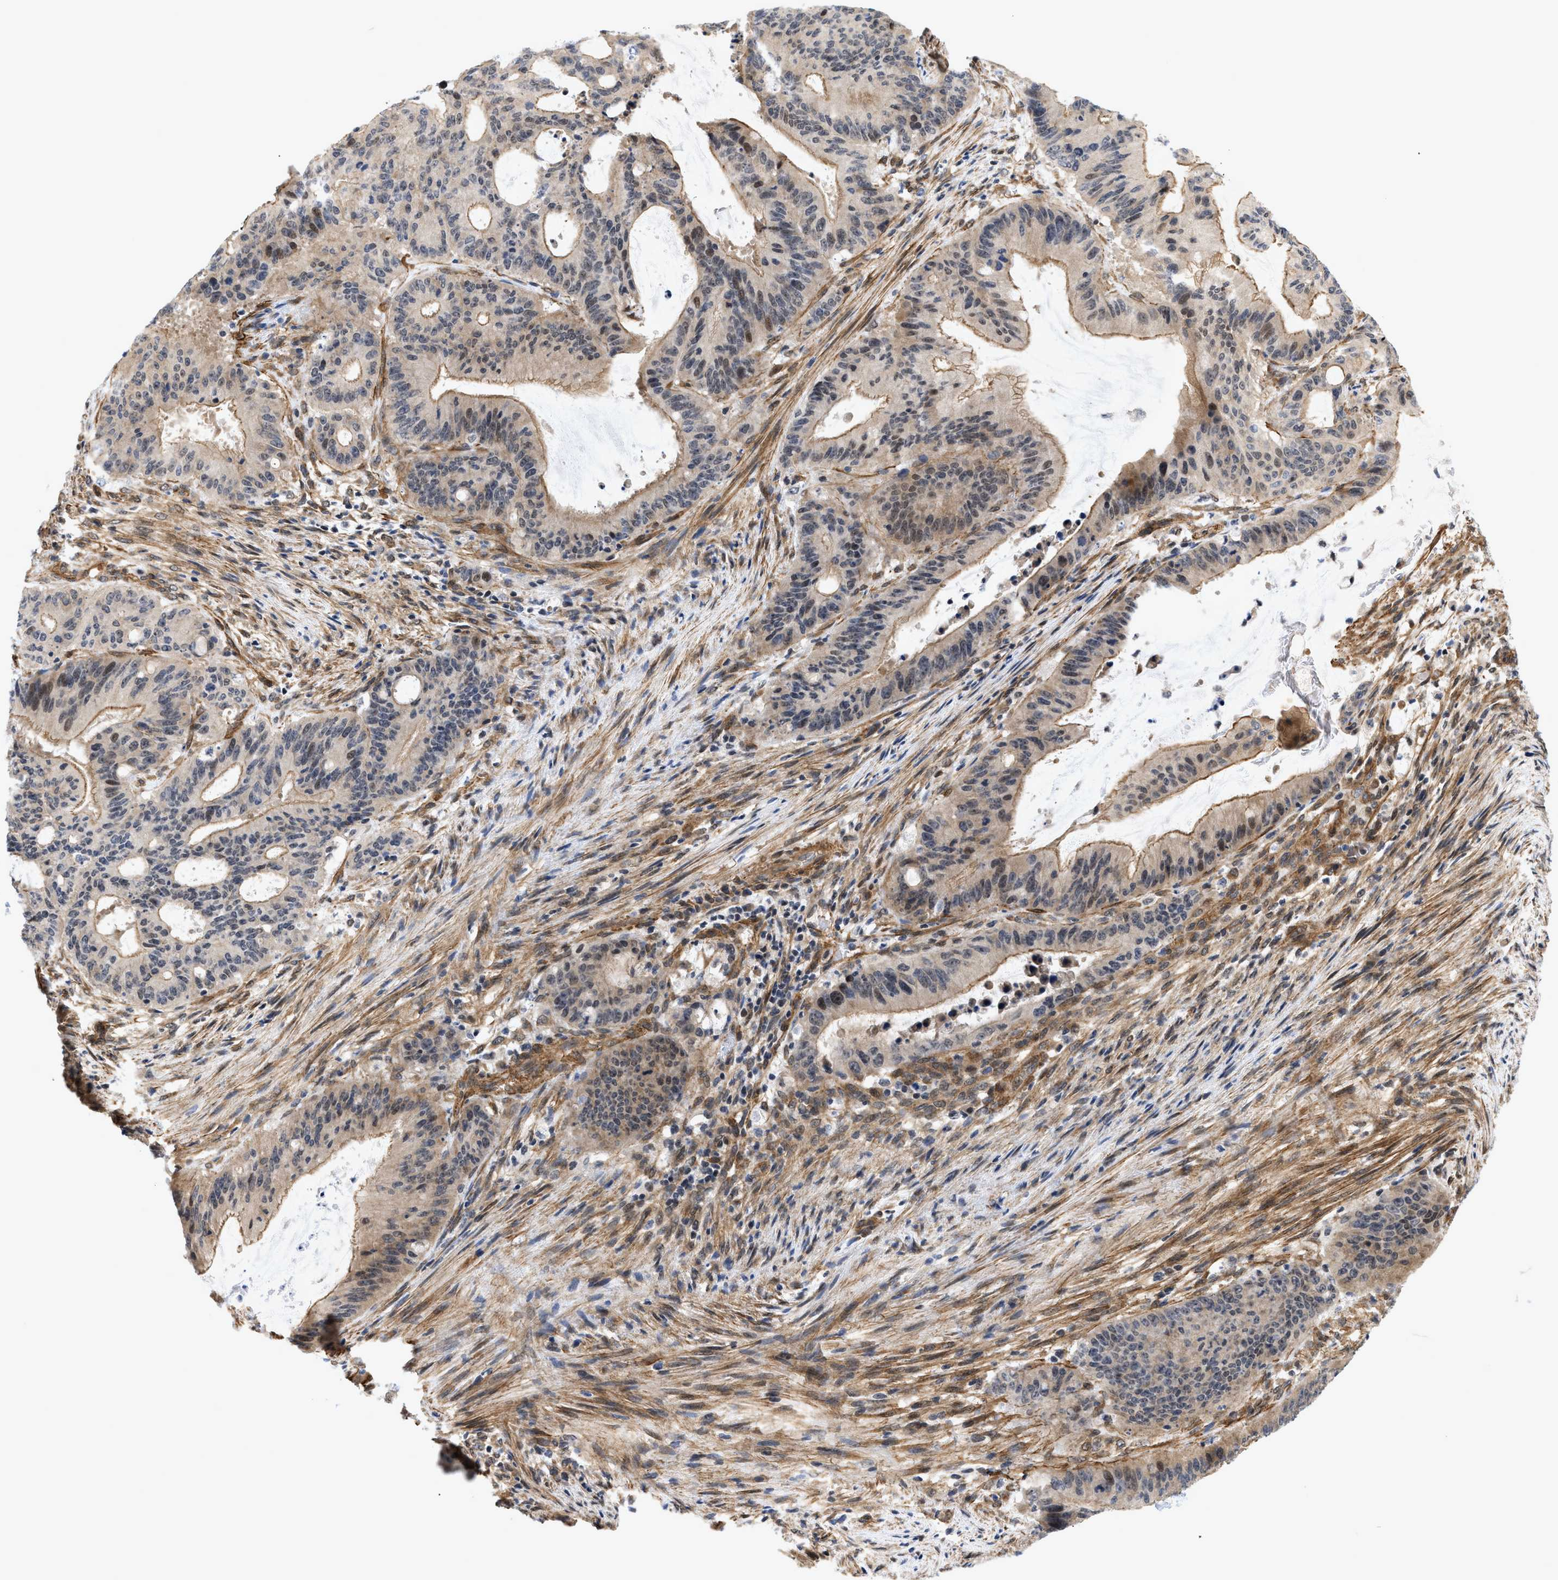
{"staining": {"intensity": "moderate", "quantity": "<25%", "location": "cytoplasmic/membranous,nuclear"}, "tissue": "liver cancer", "cell_type": "Tumor cells", "image_type": "cancer", "snomed": [{"axis": "morphology", "description": "Normal tissue, NOS"}, {"axis": "morphology", "description": "Cholangiocarcinoma"}, {"axis": "topography", "description": "Liver"}, {"axis": "topography", "description": "Peripheral nerve tissue"}], "caption": "The micrograph displays a brown stain indicating the presence of a protein in the cytoplasmic/membranous and nuclear of tumor cells in liver cancer (cholangiocarcinoma).", "gene": "GPRASP2", "patient": {"sex": "female", "age": 73}}